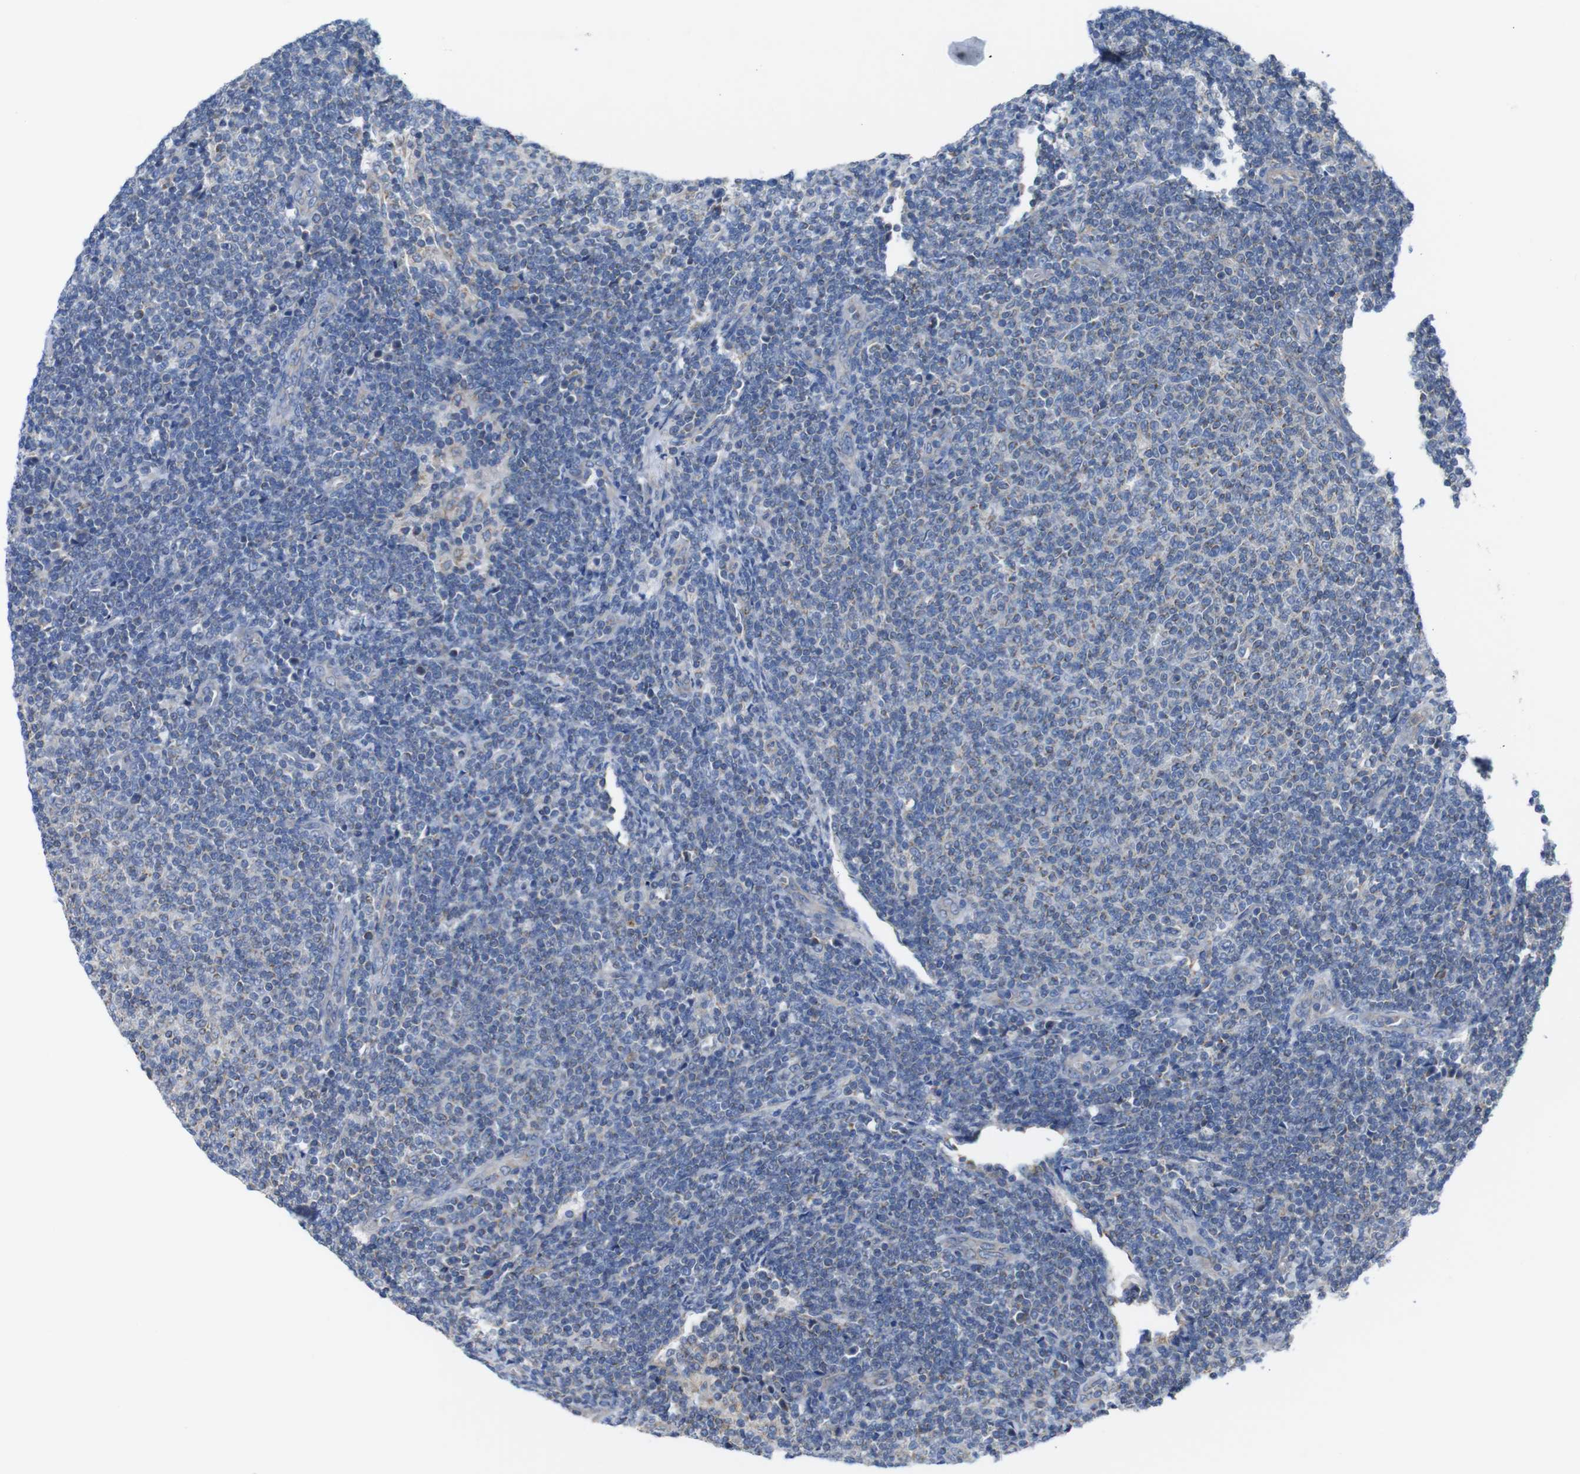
{"staining": {"intensity": "negative", "quantity": "none", "location": "none"}, "tissue": "lymphoma", "cell_type": "Tumor cells", "image_type": "cancer", "snomed": [{"axis": "morphology", "description": "Malignant lymphoma, non-Hodgkin's type, Low grade"}, {"axis": "topography", "description": "Lymph node"}], "caption": "This is a micrograph of immunohistochemistry staining of malignant lymphoma, non-Hodgkin's type (low-grade), which shows no positivity in tumor cells.", "gene": "PDCD1LG2", "patient": {"sex": "male", "age": 66}}